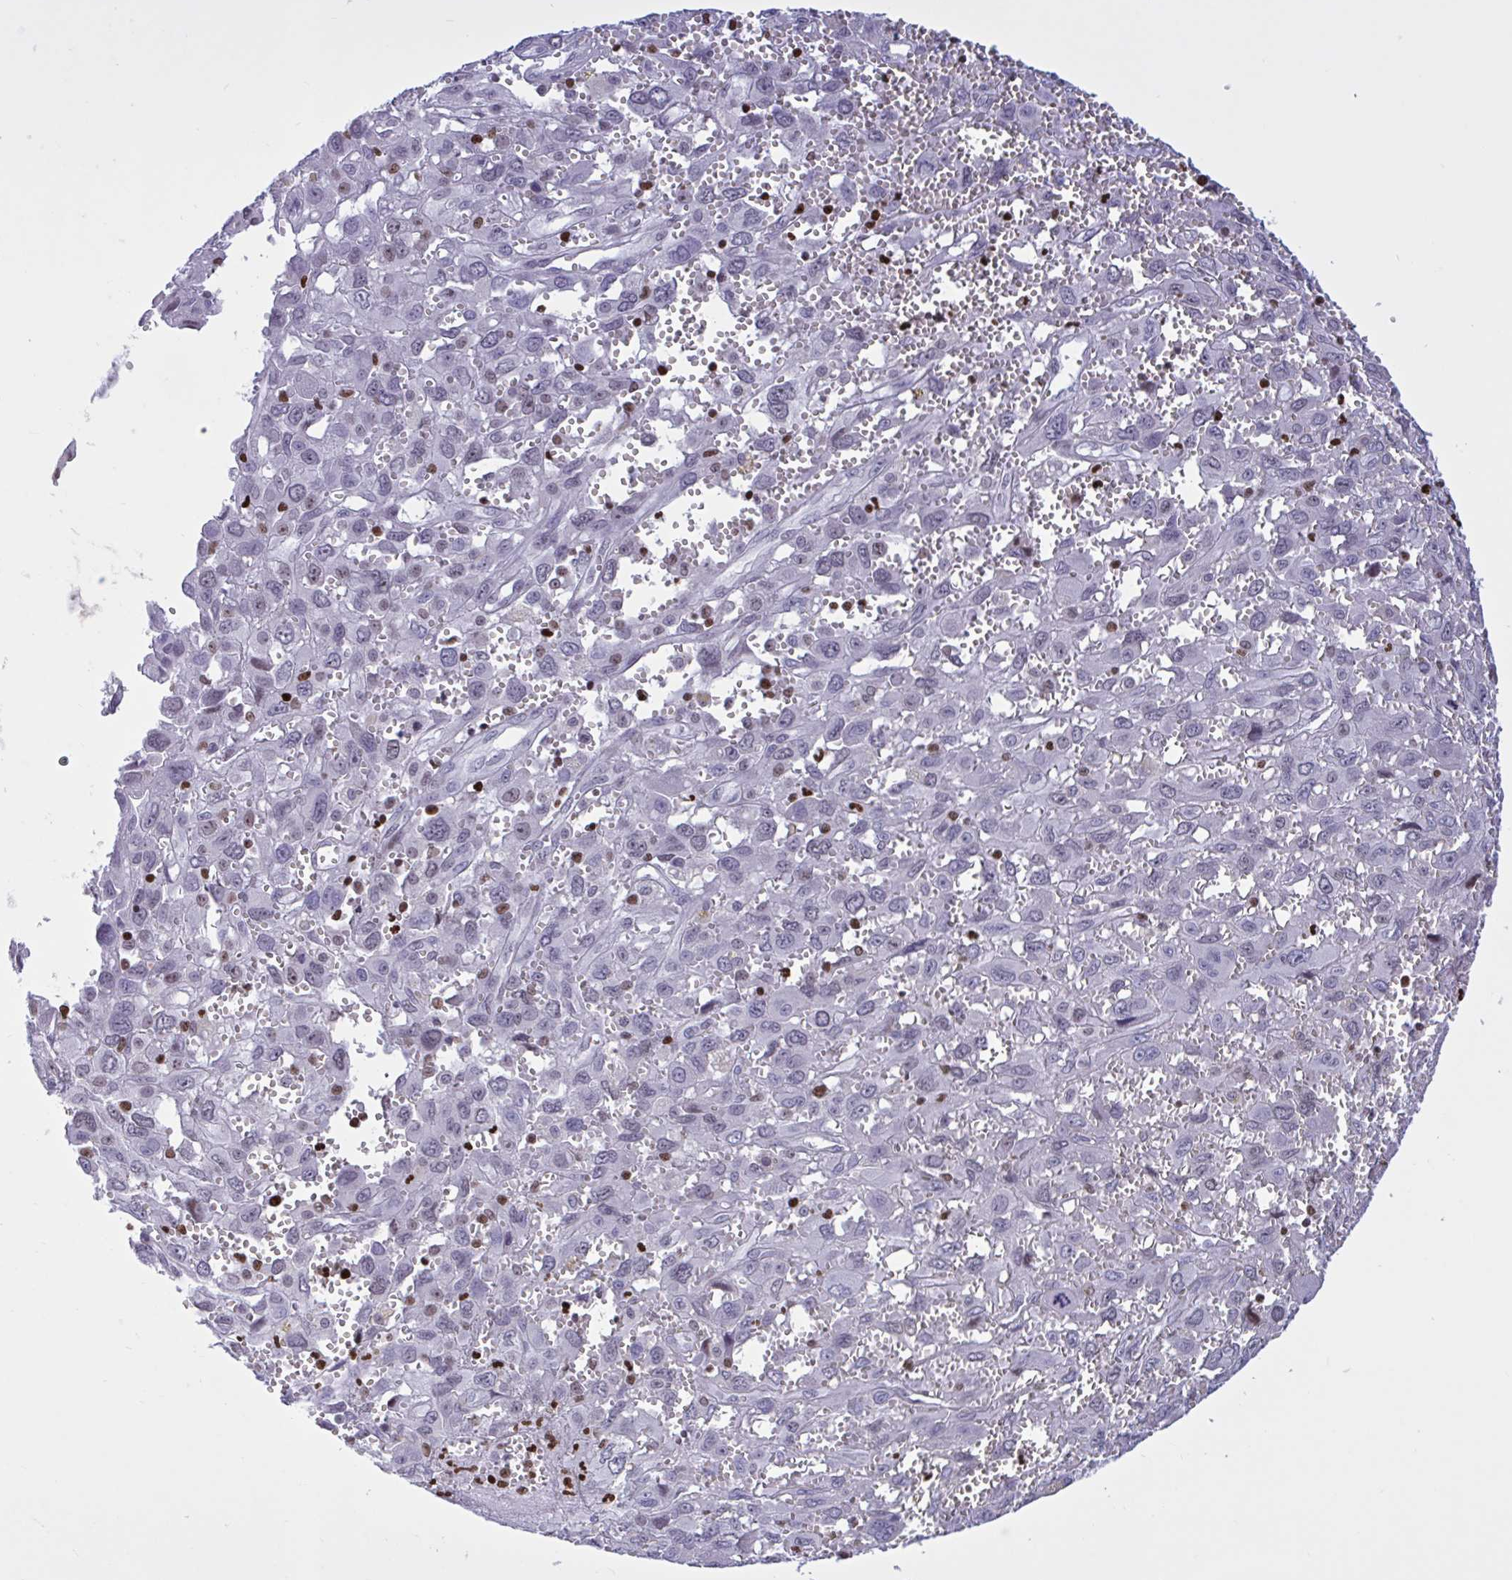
{"staining": {"intensity": "negative", "quantity": "none", "location": "none"}, "tissue": "pancreatic cancer", "cell_type": "Tumor cells", "image_type": "cancer", "snomed": [{"axis": "morphology", "description": "Adenocarcinoma, NOS"}, {"axis": "topography", "description": "Pancreas"}], "caption": "This is a image of IHC staining of pancreatic cancer (adenocarcinoma), which shows no staining in tumor cells.", "gene": "HMGB2", "patient": {"sex": "female", "age": 47}}